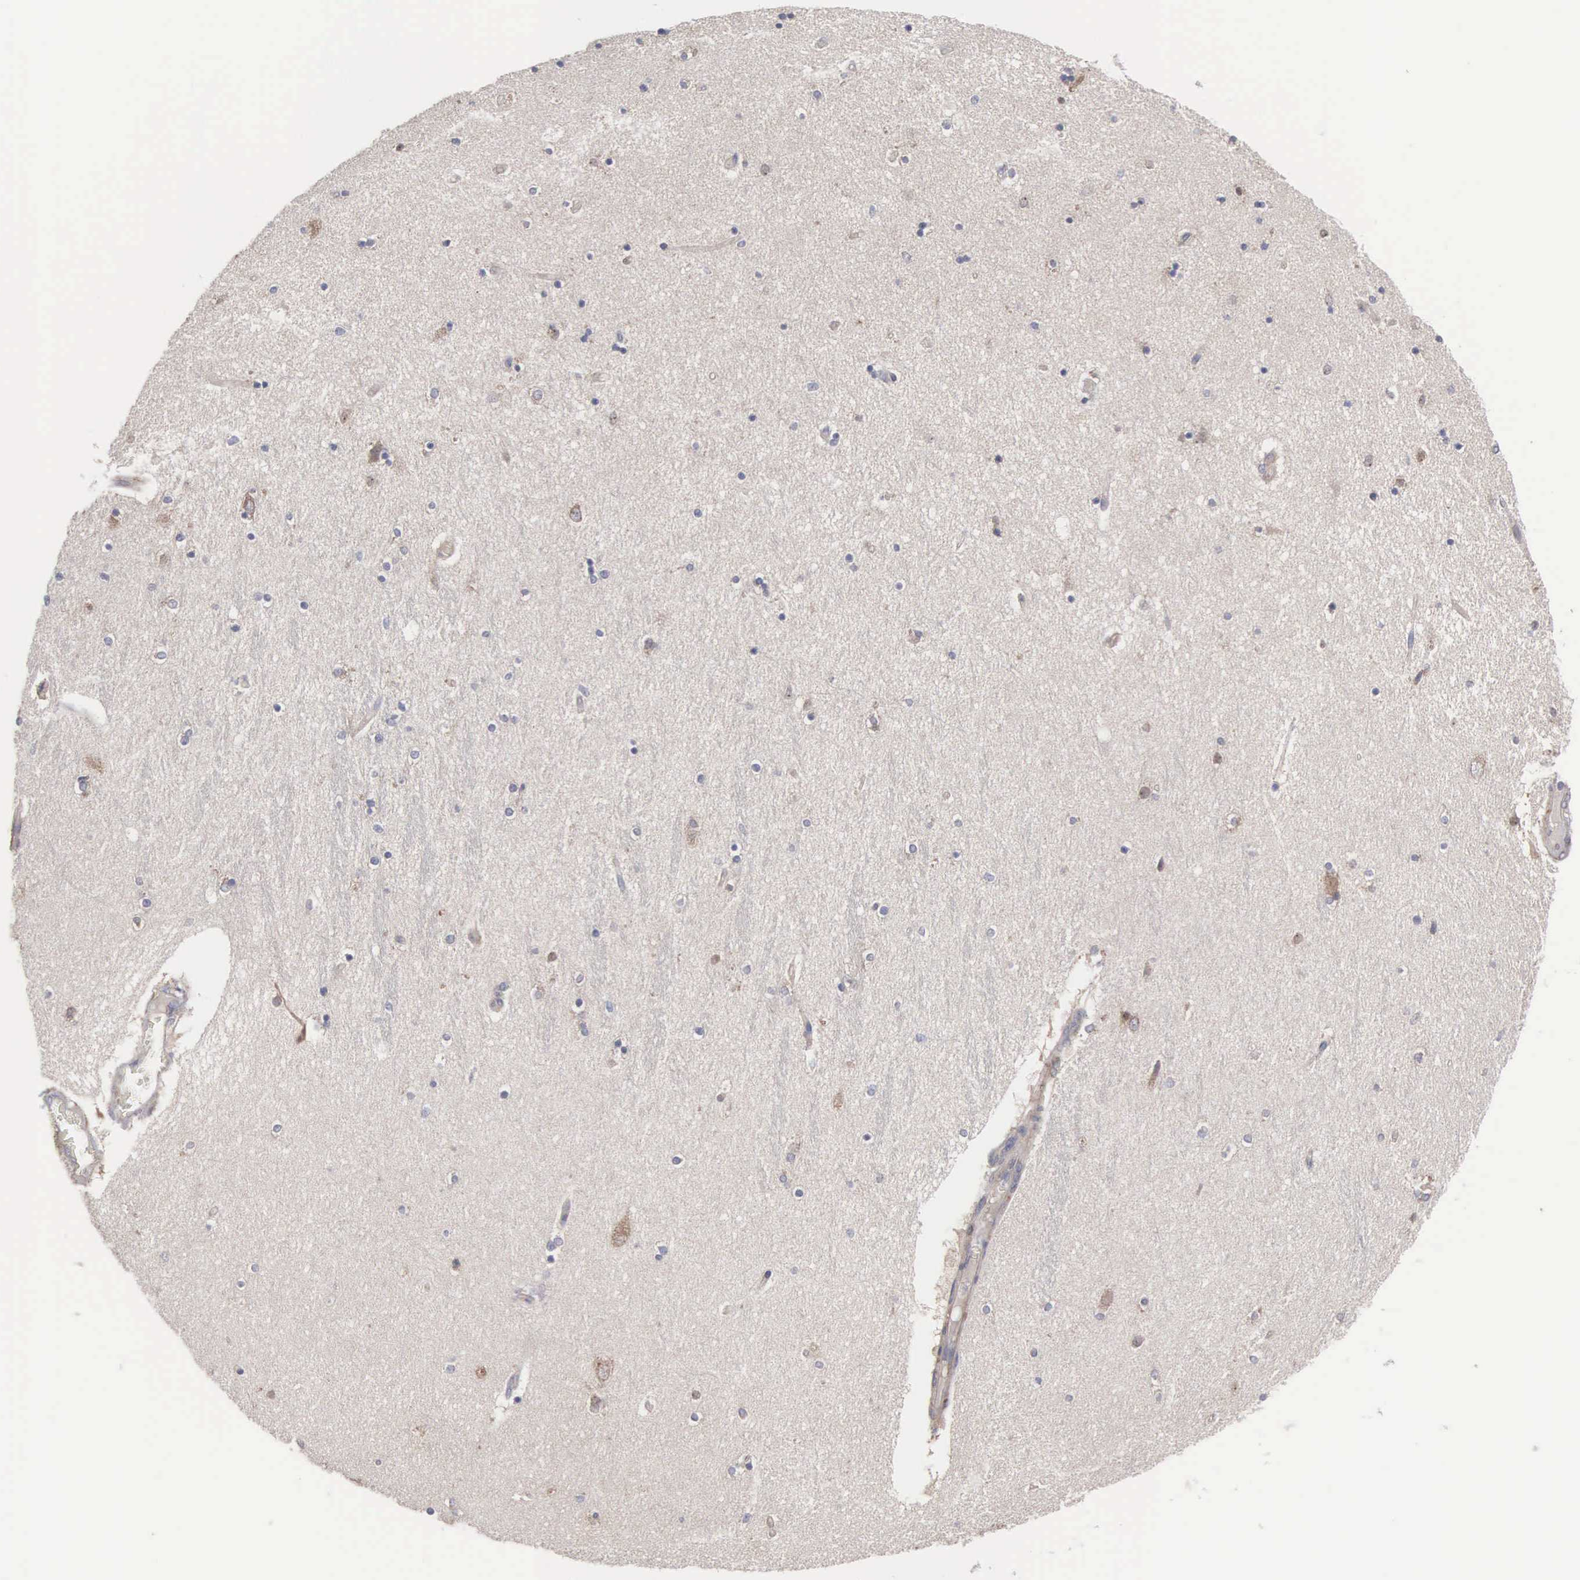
{"staining": {"intensity": "negative", "quantity": "none", "location": "none"}, "tissue": "hippocampus", "cell_type": "Glial cells", "image_type": "normal", "snomed": [{"axis": "morphology", "description": "Normal tissue, NOS"}, {"axis": "topography", "description": "Hippocampus"}], "caption": "Immunohistochemistry (IHC) of unremarkable hippocampus demonstrates no expression in glial cells.", "gene": "INF2", "patient": {"sex": "female", "age": 54}}